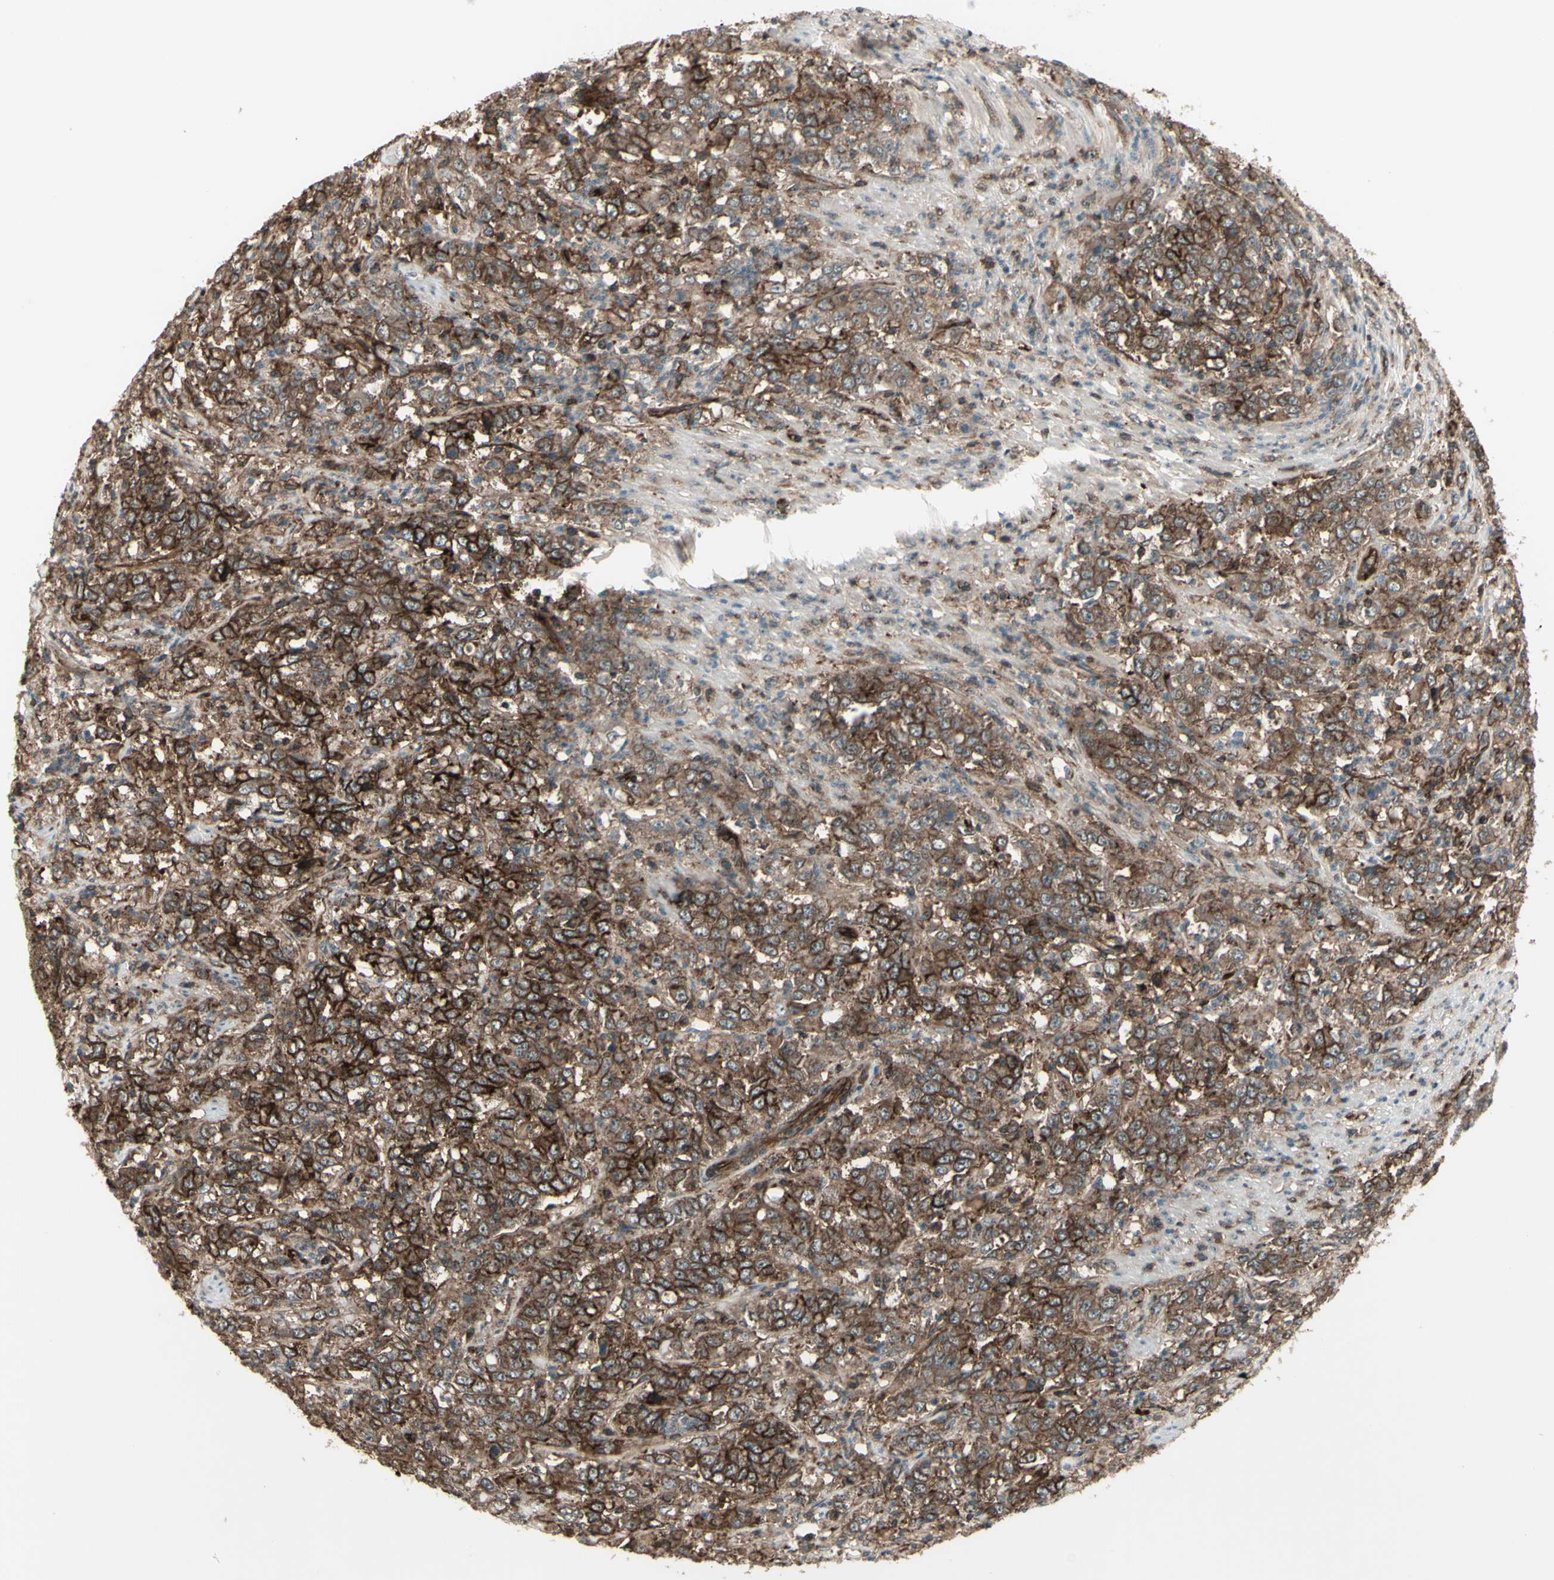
{"staining": {"intensity": "strong", "quantity": ">75%", "location": "cytoplasmic/membranous"}, "tissue": "stomach cancer", "cell_type": "Tumor cells", "image_type": "cancer", "snomed": [{"axis": "morphology", "description": "Adenocarcinoma, NOS"}, {"axis": "topography", "description": "Stomach, lower"}], "caption": "This photomicrograph exhibits immunohistochemistry (IHC) staining of human stomach adenocarcinoma, with high strong cytoplasmic/membranous expression in approximately >75% of tumor cells.", "gene": "FXYD5", "patient": {"sex": "female", "age": 71}}